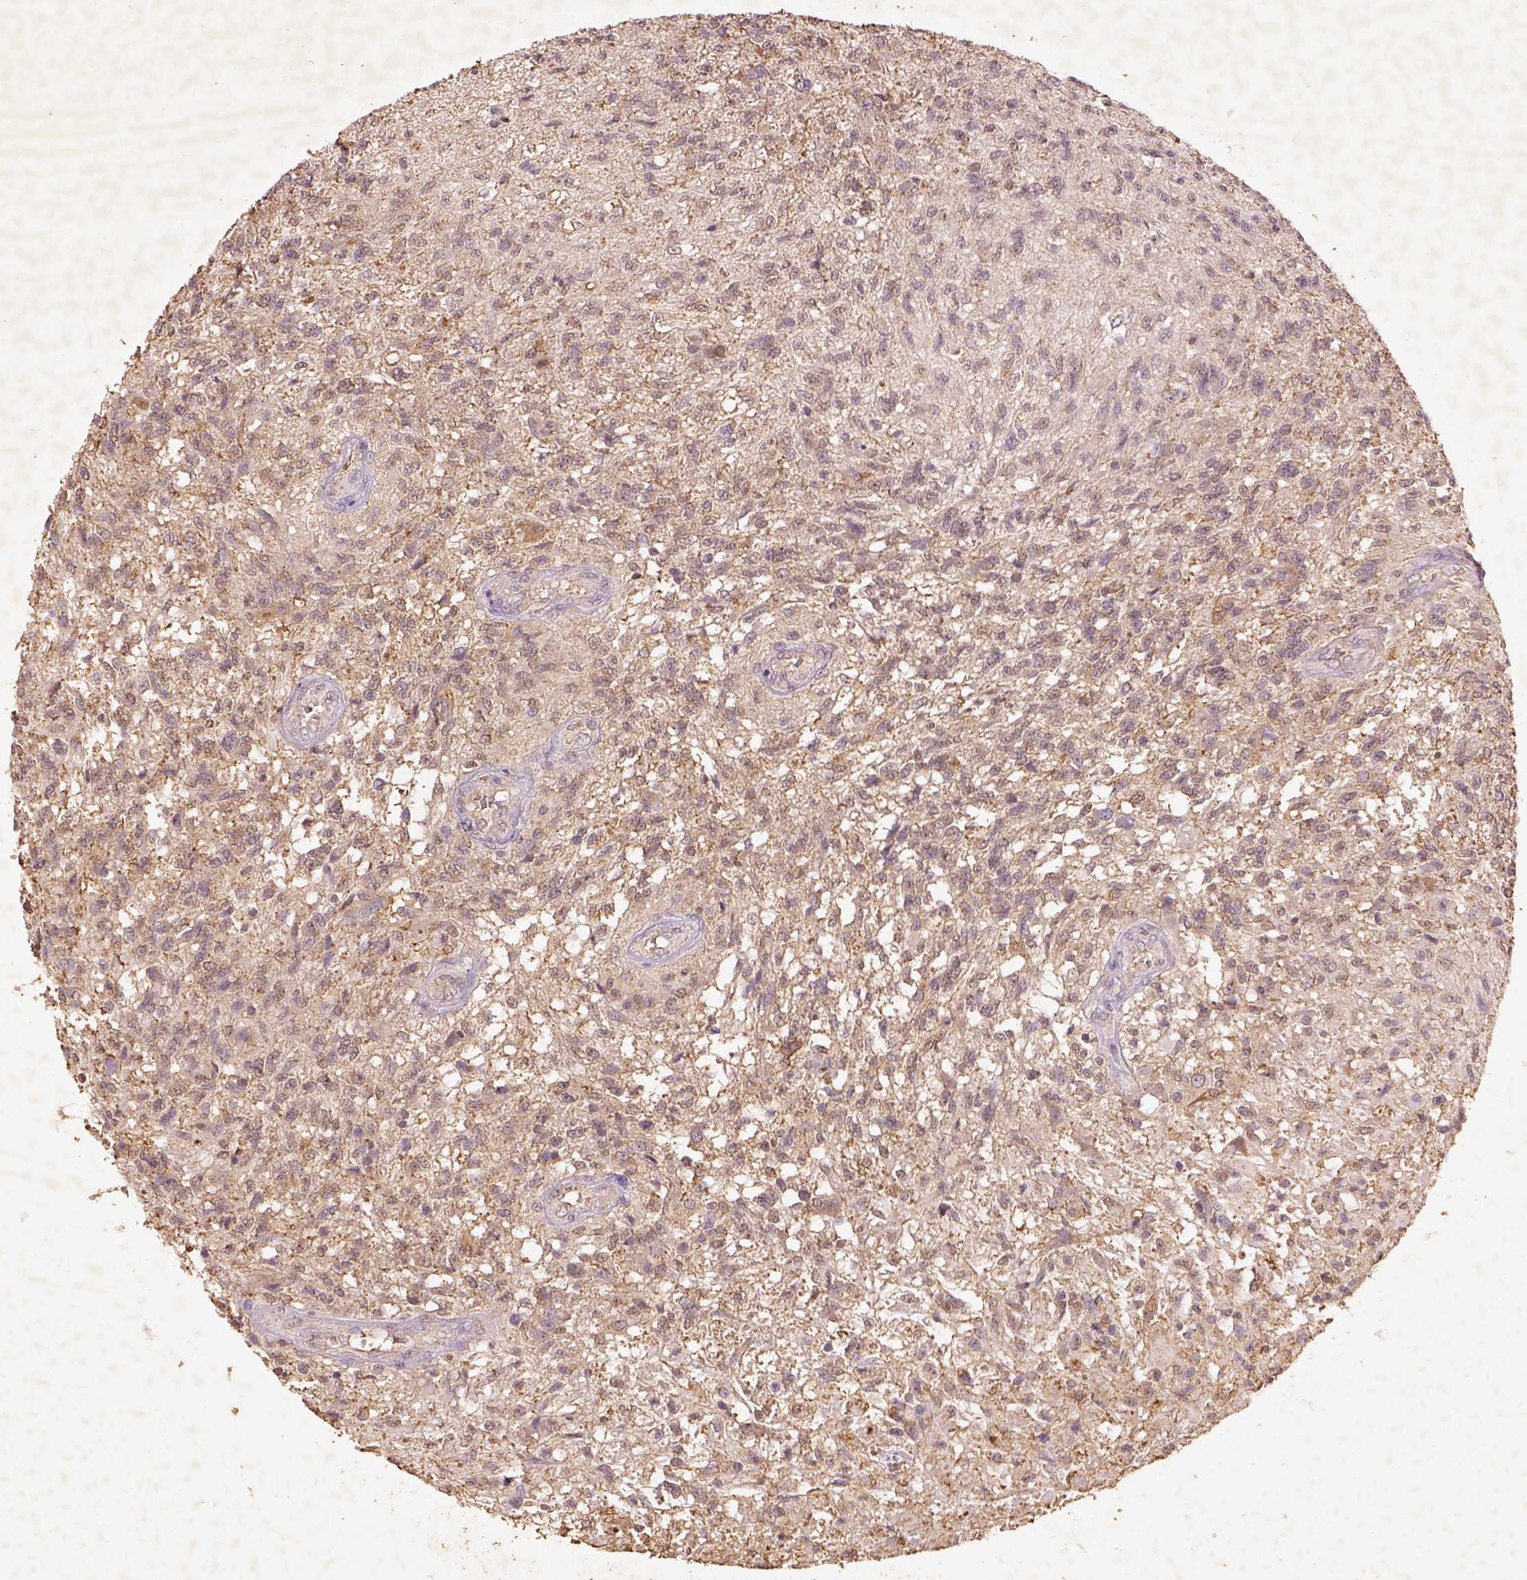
{"staining": {"intensity": "negative", "quantity": "none", "location": "none"}, "tissue": "glioma", "cell_type": "Tumor cells", "image_type": "cancer", "snomed": [{"axis": "morphology", "description": "Glioma, malignant, High grade"}, {"axis": "topography", "description": "Brain"}], "caption": "Photomicrograph shows no protein expression in tumor cells of malignant high-grade glioma tissue. Nuclei are stained in blue.", "gene": "AP2B1", "patient": {"sex": "male", "age": 56}}